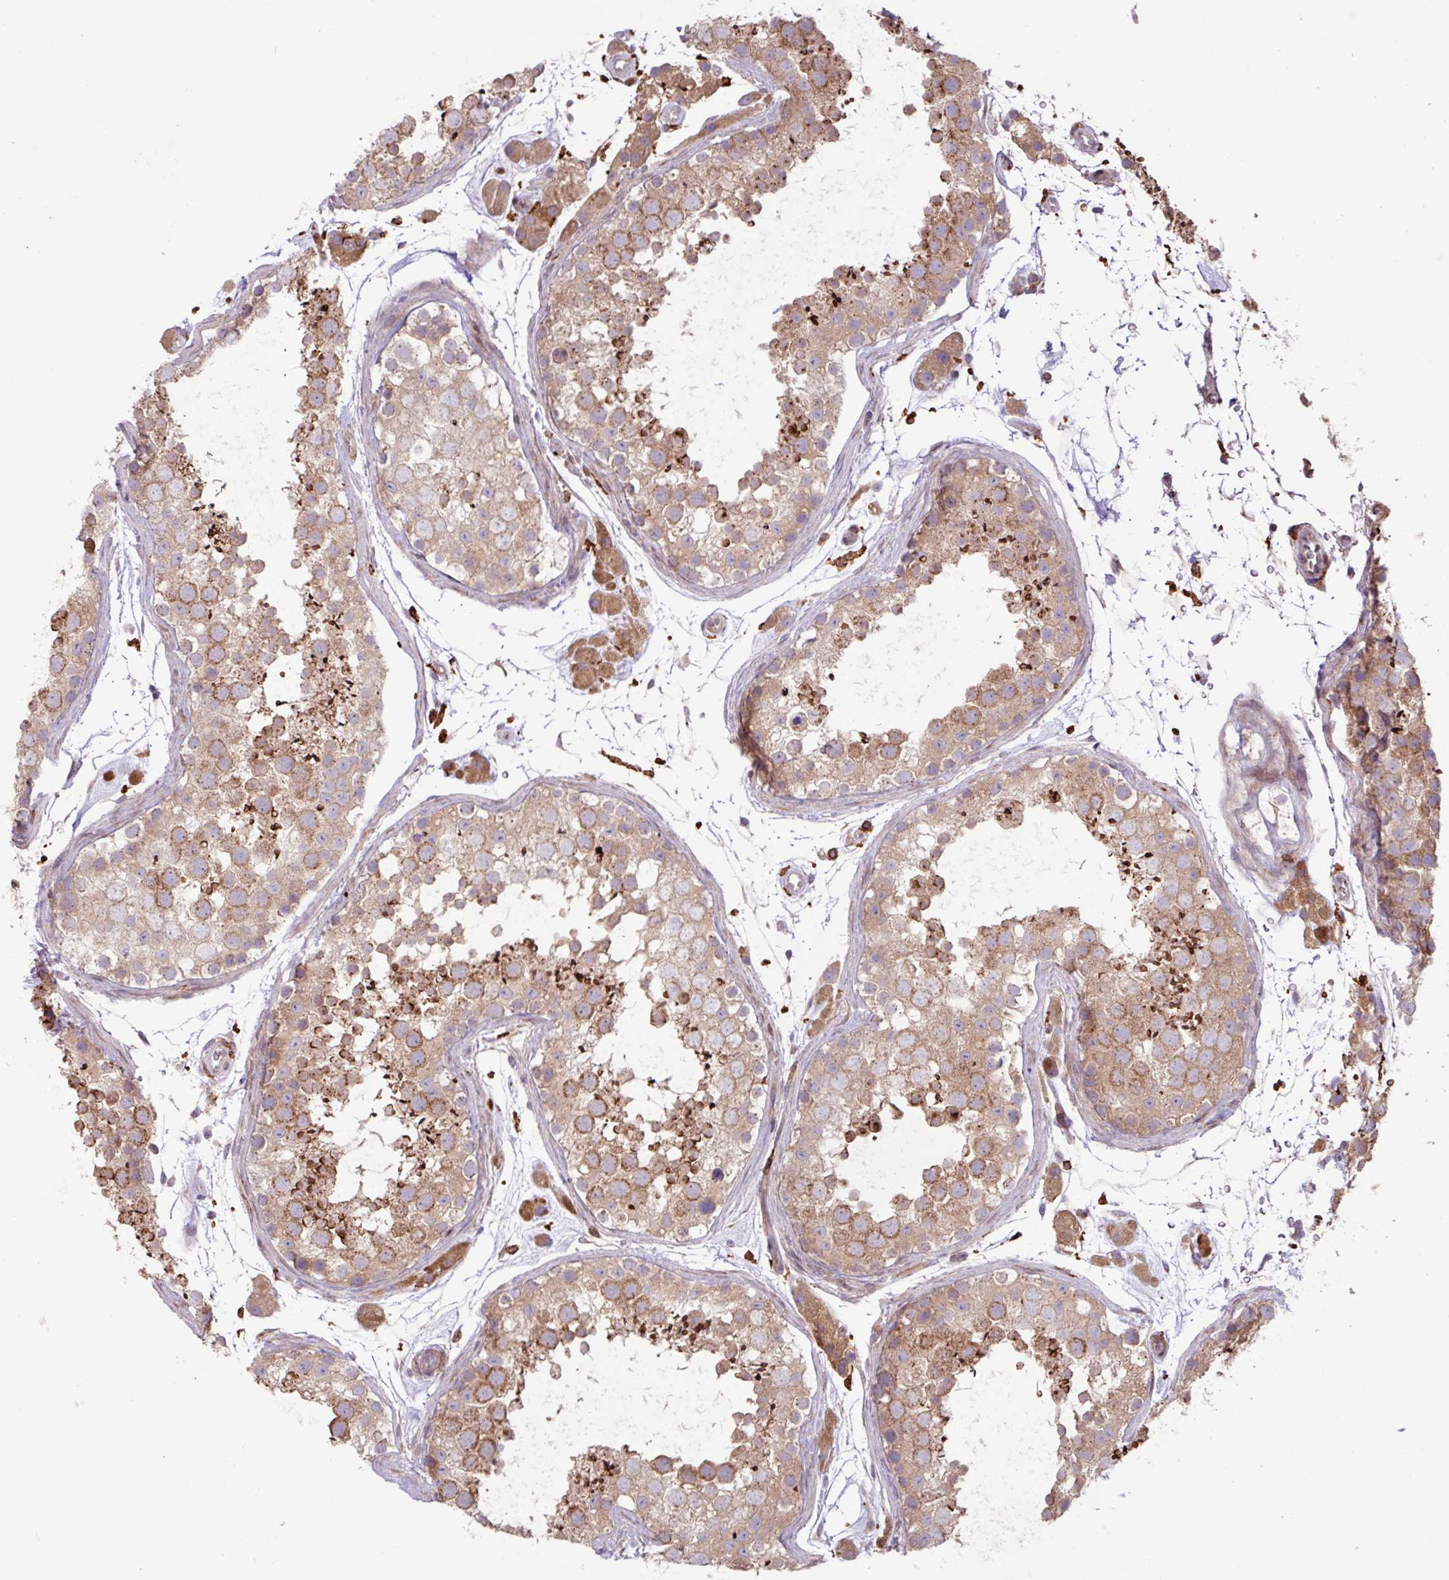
{"staining": {"intensity": "moderate", "quantity": ">75%", "location": "cytoplasmic/membranous"}, "tissue": "testis", "cell_type": "Cells in seminiferous ducts", "image_type": "normal", "snomed": [{"axis": "morphology", "description": "Normal tissue, NOS"}, {"axis": "topography", "description": "Testis"}], "caption": "Normal testis exhibits moderate cytoplasmic/membranous staining in about >75% of cells in seminiferous ducts, visualized by immunohistochemistry. (Stains: DAB (3,3'-diaminobenzidine) in brown, nuclei in blue, Microscopy: brightfield microscopy at high magnification).", "gene": "ARHGEF25", "patient": {"sex": "male", "age": 41}}